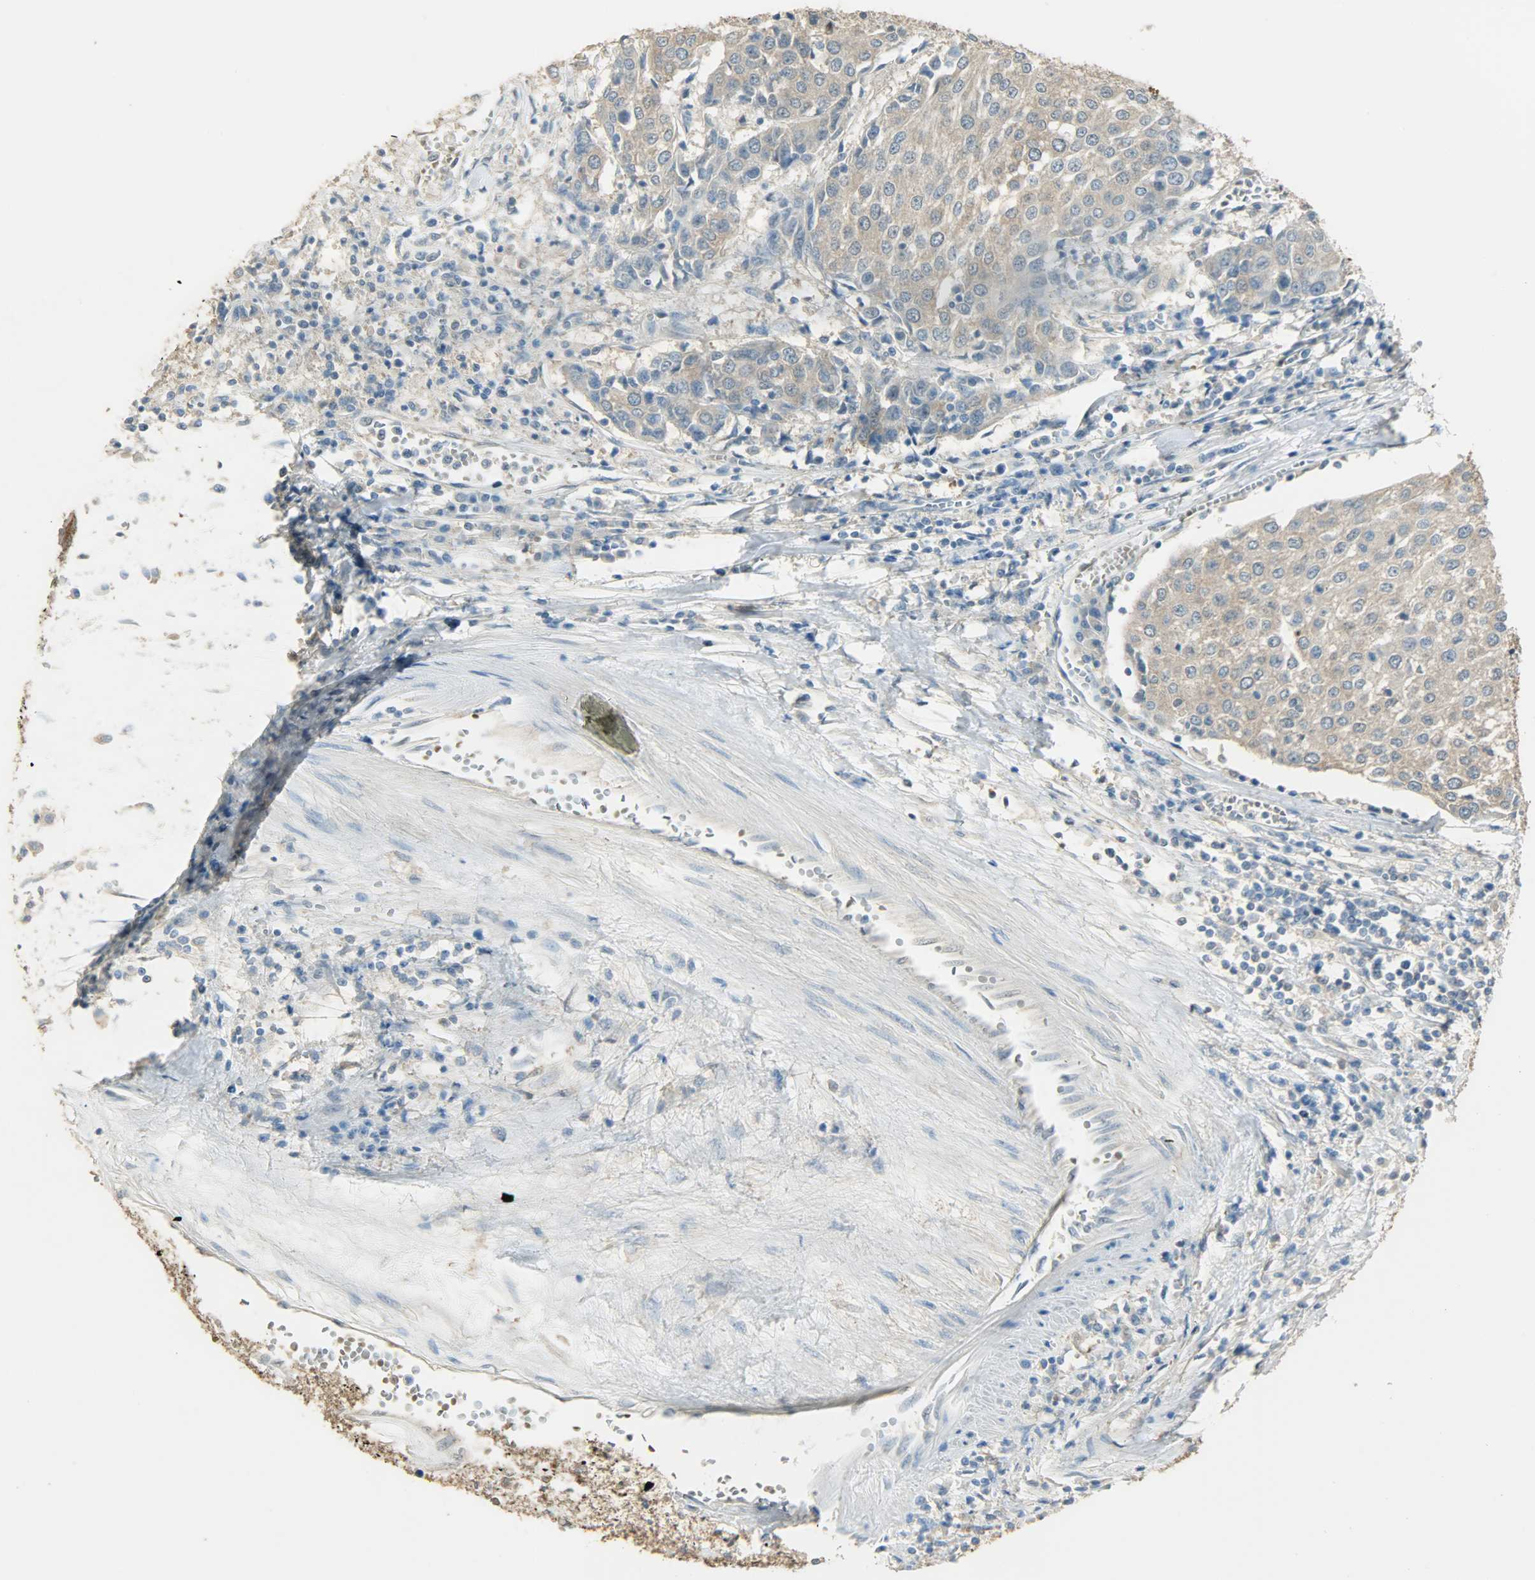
{"staining": {"intensity": "weak", "quantity": "25%-75%", "location": "cytoplasmic/membranous"}, "tissue": "urothelial cancer", "cell_type": "Tumor cells", "image_type": "cancer", "snomed": [{"axis": "morphology", "description": "Urothelial carcinoma, High grade"}, {"axis": "topography", "description": "Urinary bladder"}], "caption": "A histopathology image of human urothelial cancer stained for a protein shows weak cytoplasmic/membranous brown staining in tumor cells.", "gene": "PRMT5", "patient": {"sex": "female", "age": 85}}